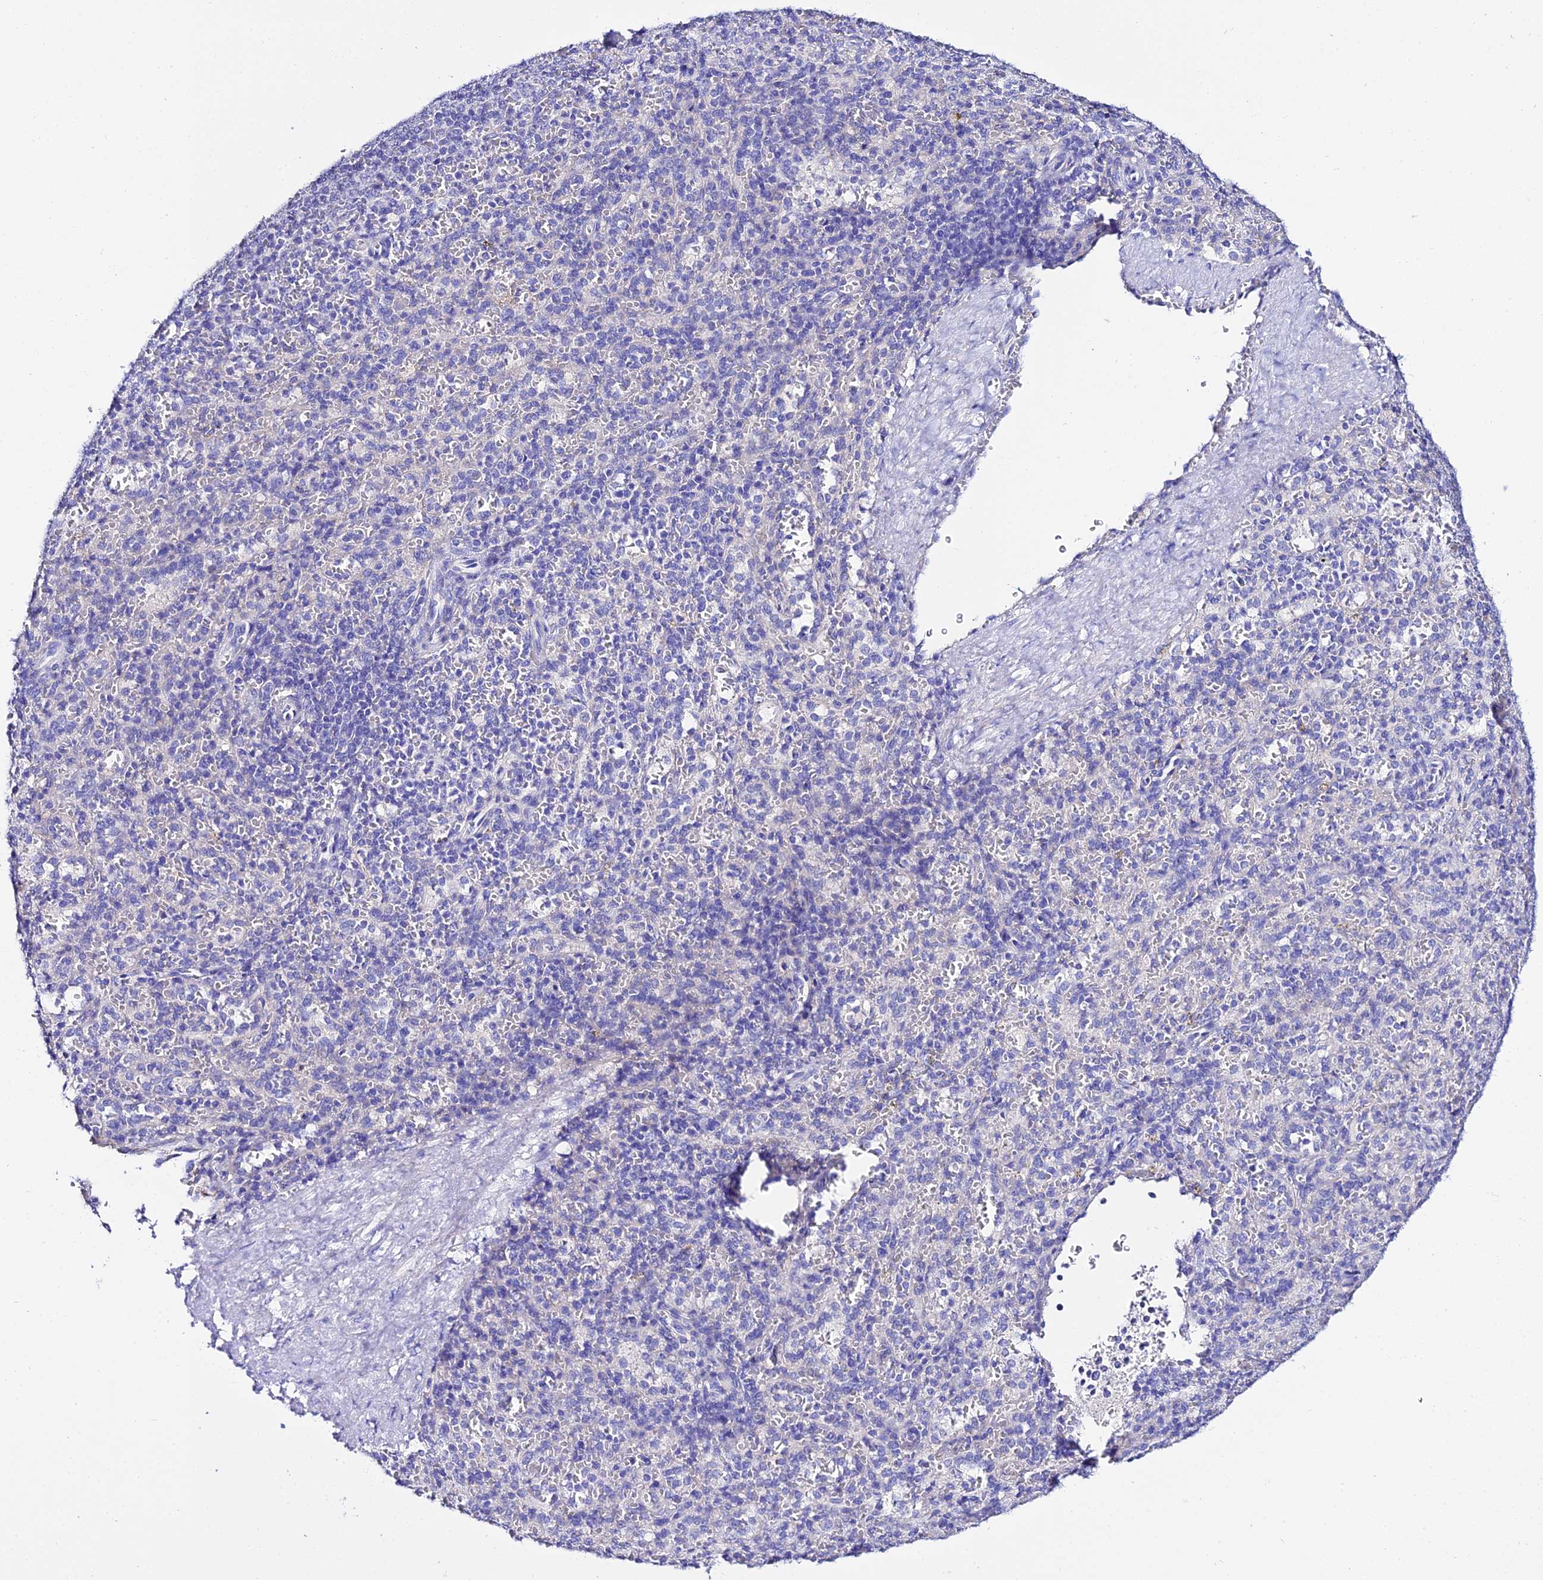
{"staining": {"intensity": "negative", "quantity": "none", "location": "none"}, "tissue": "spleen", "cell_type": "Cells in red pulp", "image_type": "normal", "snomed": [{"axis": "morphology", "description": "Normal tissue, NOS"}, {"axis": "topography", "description": "Spleen"}], "caption": "DAB immunohistochemical staining of benign human spleen displays no significant expression in cells in red pulp. (Brightfield microscopy of DAB (3,3'-diaminobenzidine) immunohistochemistry (IHC) at high magnification).", "gene": "TMEM117", "patient": {"sex": "female", "age": 21}}